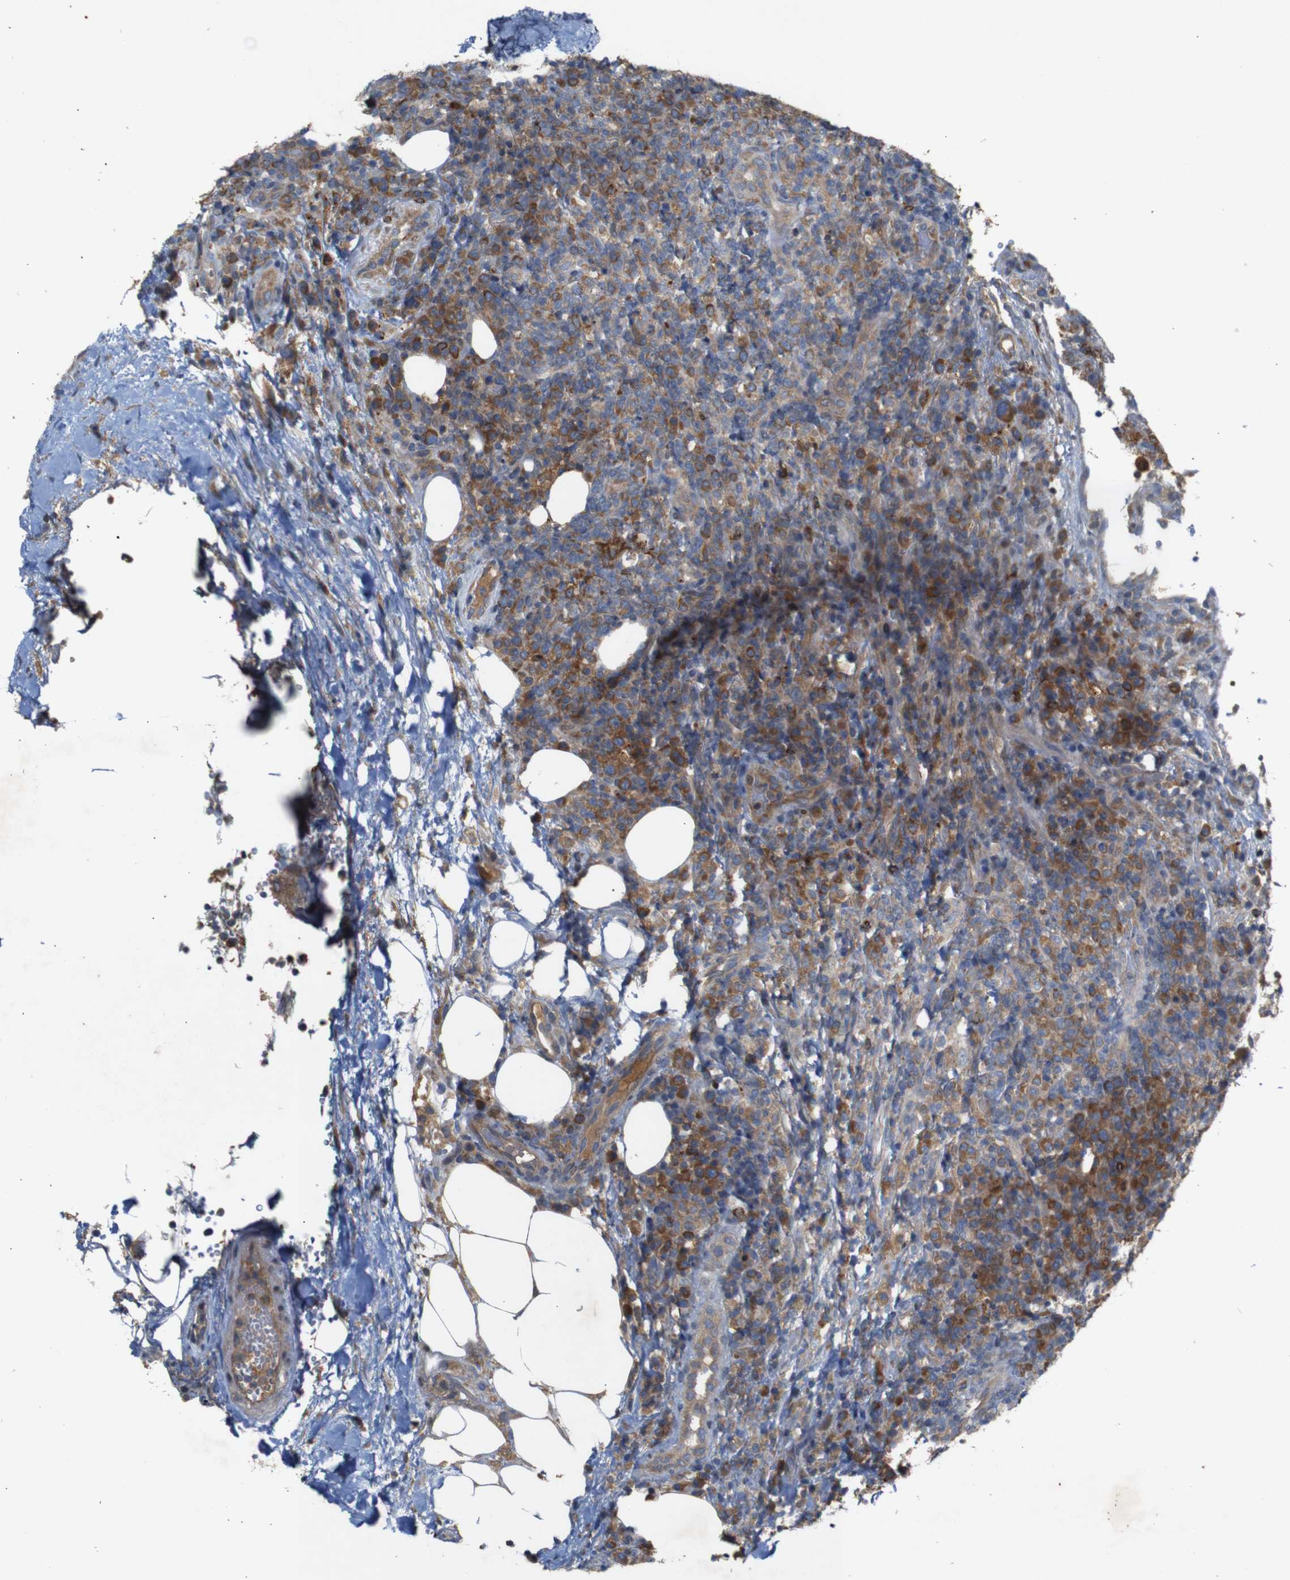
{"staining": {"intensity": "moderate", "quantity": "25%-75%", "location": "cytoplasmic/membranous"}, "tissue": "lymphoma", "cell_type": "Tumor cells", "image_type": "cancer", "snomed": [{"axis": "morphology", "description": "Malignant lymphoma, non-Hodgkin's type, High grade"}, {"axis": "topography", "description": "Lymph node"}], "caption": "High-power microscopy captured an immunohistochemistry photomicrograph of lymphoma, revealing moderate cytoplasmic/membranous positivity in about 25%-75% of tumor cells.", "gene": "PTPN1", "patient": {"sex": "female", "age": 76}}